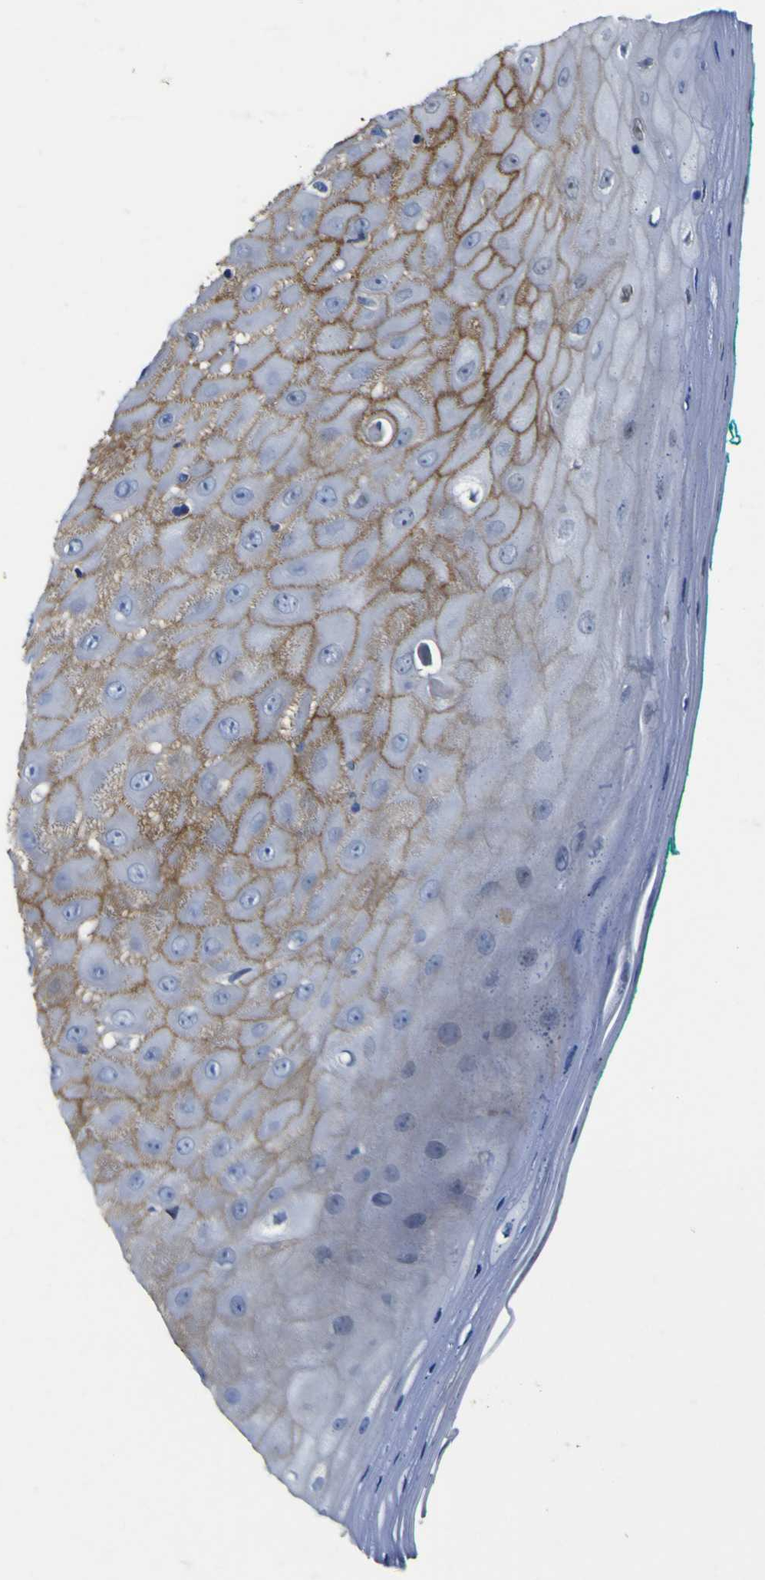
{"staining": {"intensity": "moderate", "quantity": "25%-75%", "location": "cytoplasmic/membranous"}, "tissue": "oral mucosa", "cell_type": "Squamous epithelial cells", "image_type": "normal", "snomed": [{"axis": "morphology", "description": "Normal tissue, NOS"}, {"axis": "morphology", "description": "Squamous cell carcinoma, NOS"}, {"axis": "topography", "description": "Skeletal muscle"}, {"axis": "topography", "description": "Oral tissue"}, {"axis": "topography", "description": "Head-Neck"}], "caption": "DAB (3,3'-diaminobenzidine) immunohistochemical staining of normal human oral mucosa demonstrates moderate cytoplasmic/membranous protein staining in approximately 25%-75% of squamous epithelial cells.", "gene": "CD151", "patient": {"sex": "female", "age": 84}}